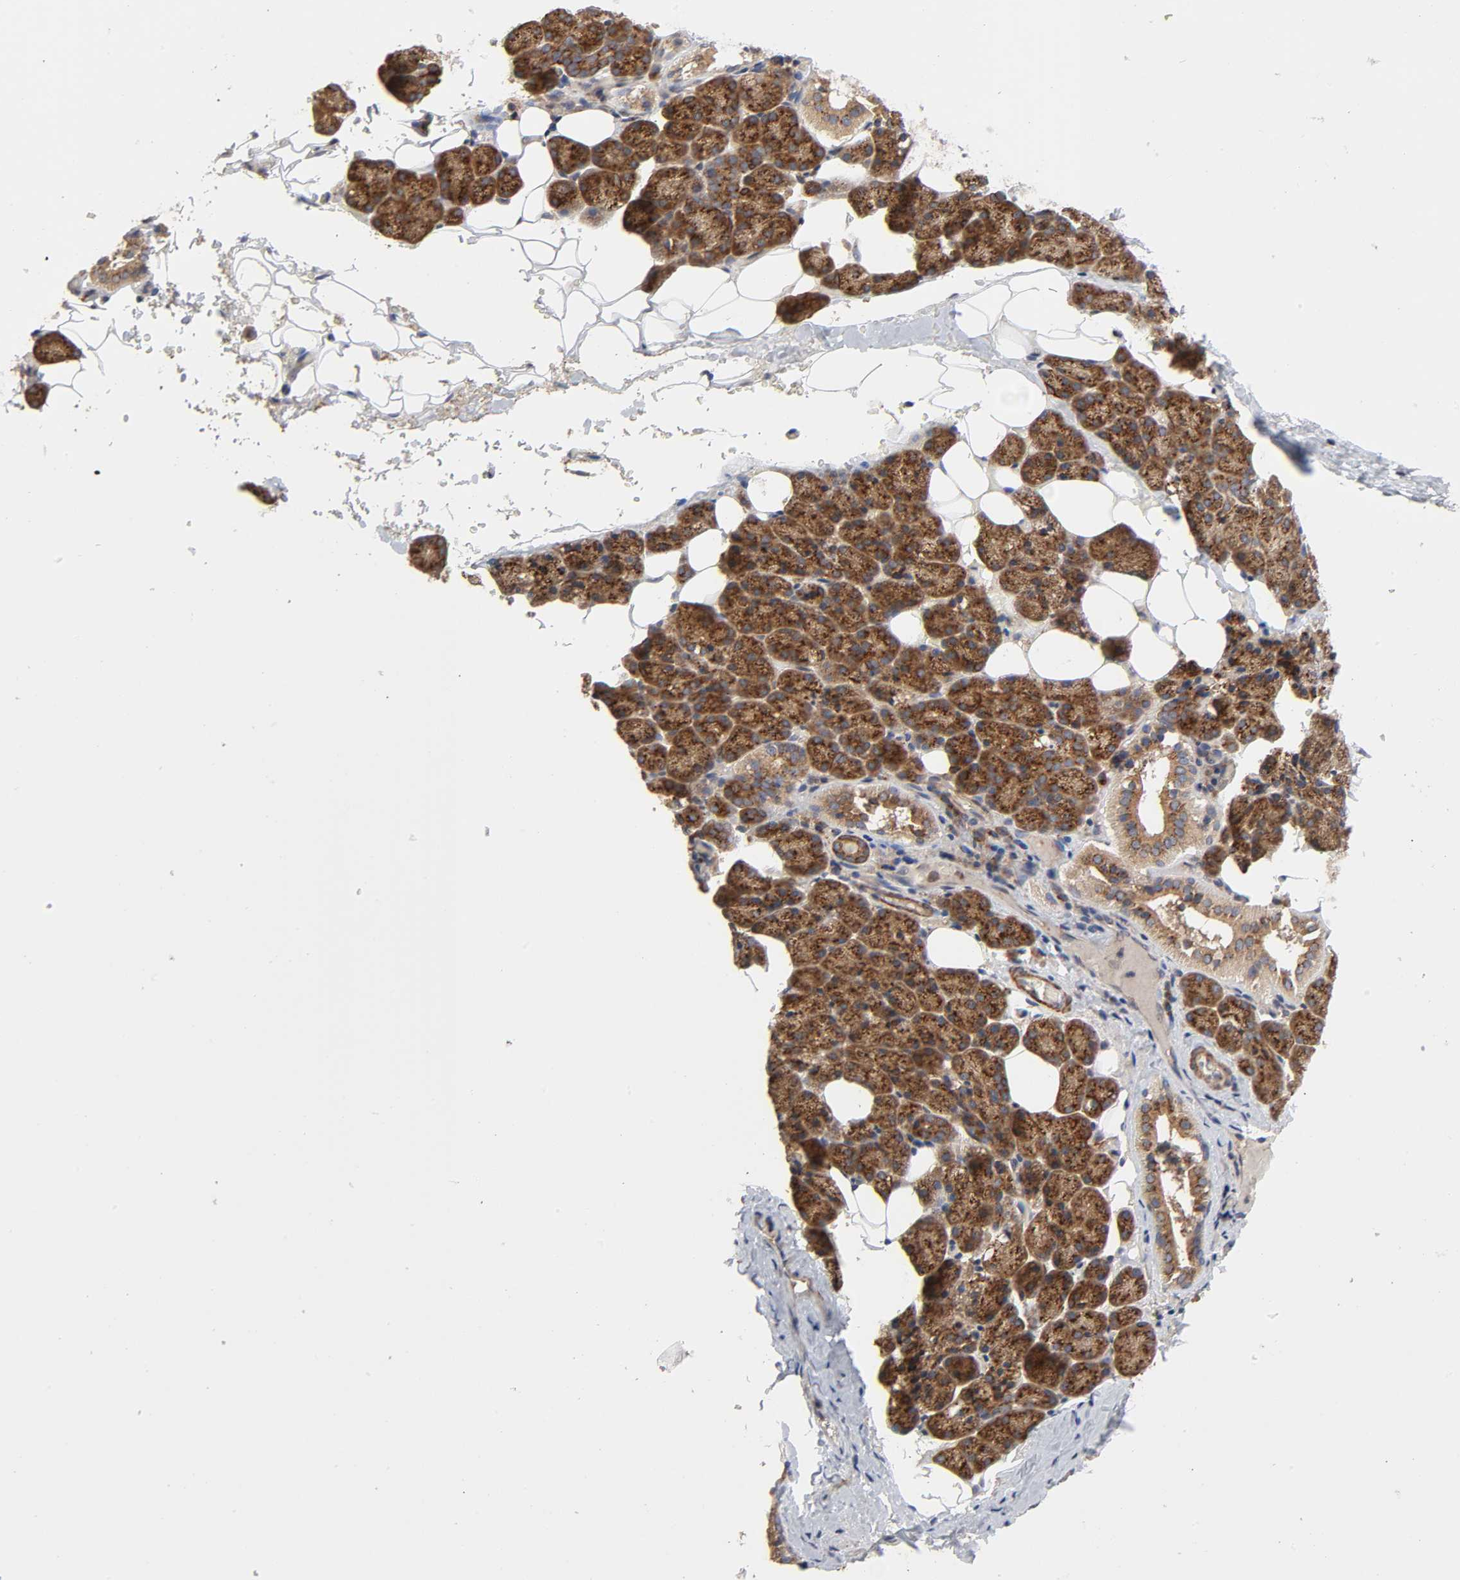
{"staining": {"intensity": "strong", "quantity": ">75%", "location": "cytoplasmic/membranous"}, "tissue": "salivary gland", "cell_type": "Glandular cells", "image_type": "normal", "snomed": [{"axis": "morphology", "description": "Normal tissue, NOS"}, {"axis": "topography", "description": "Lymph node"}, {"axis": "topography", "description": "Salivary gland"}], "caption": "Salivary gland stained with a brown dye shows strong cytoplasmic/membranous positive expression in approximately >75% of glandular cells.", "gene": "GNPTG", "patient": {"sex": "male", "age": 8}}